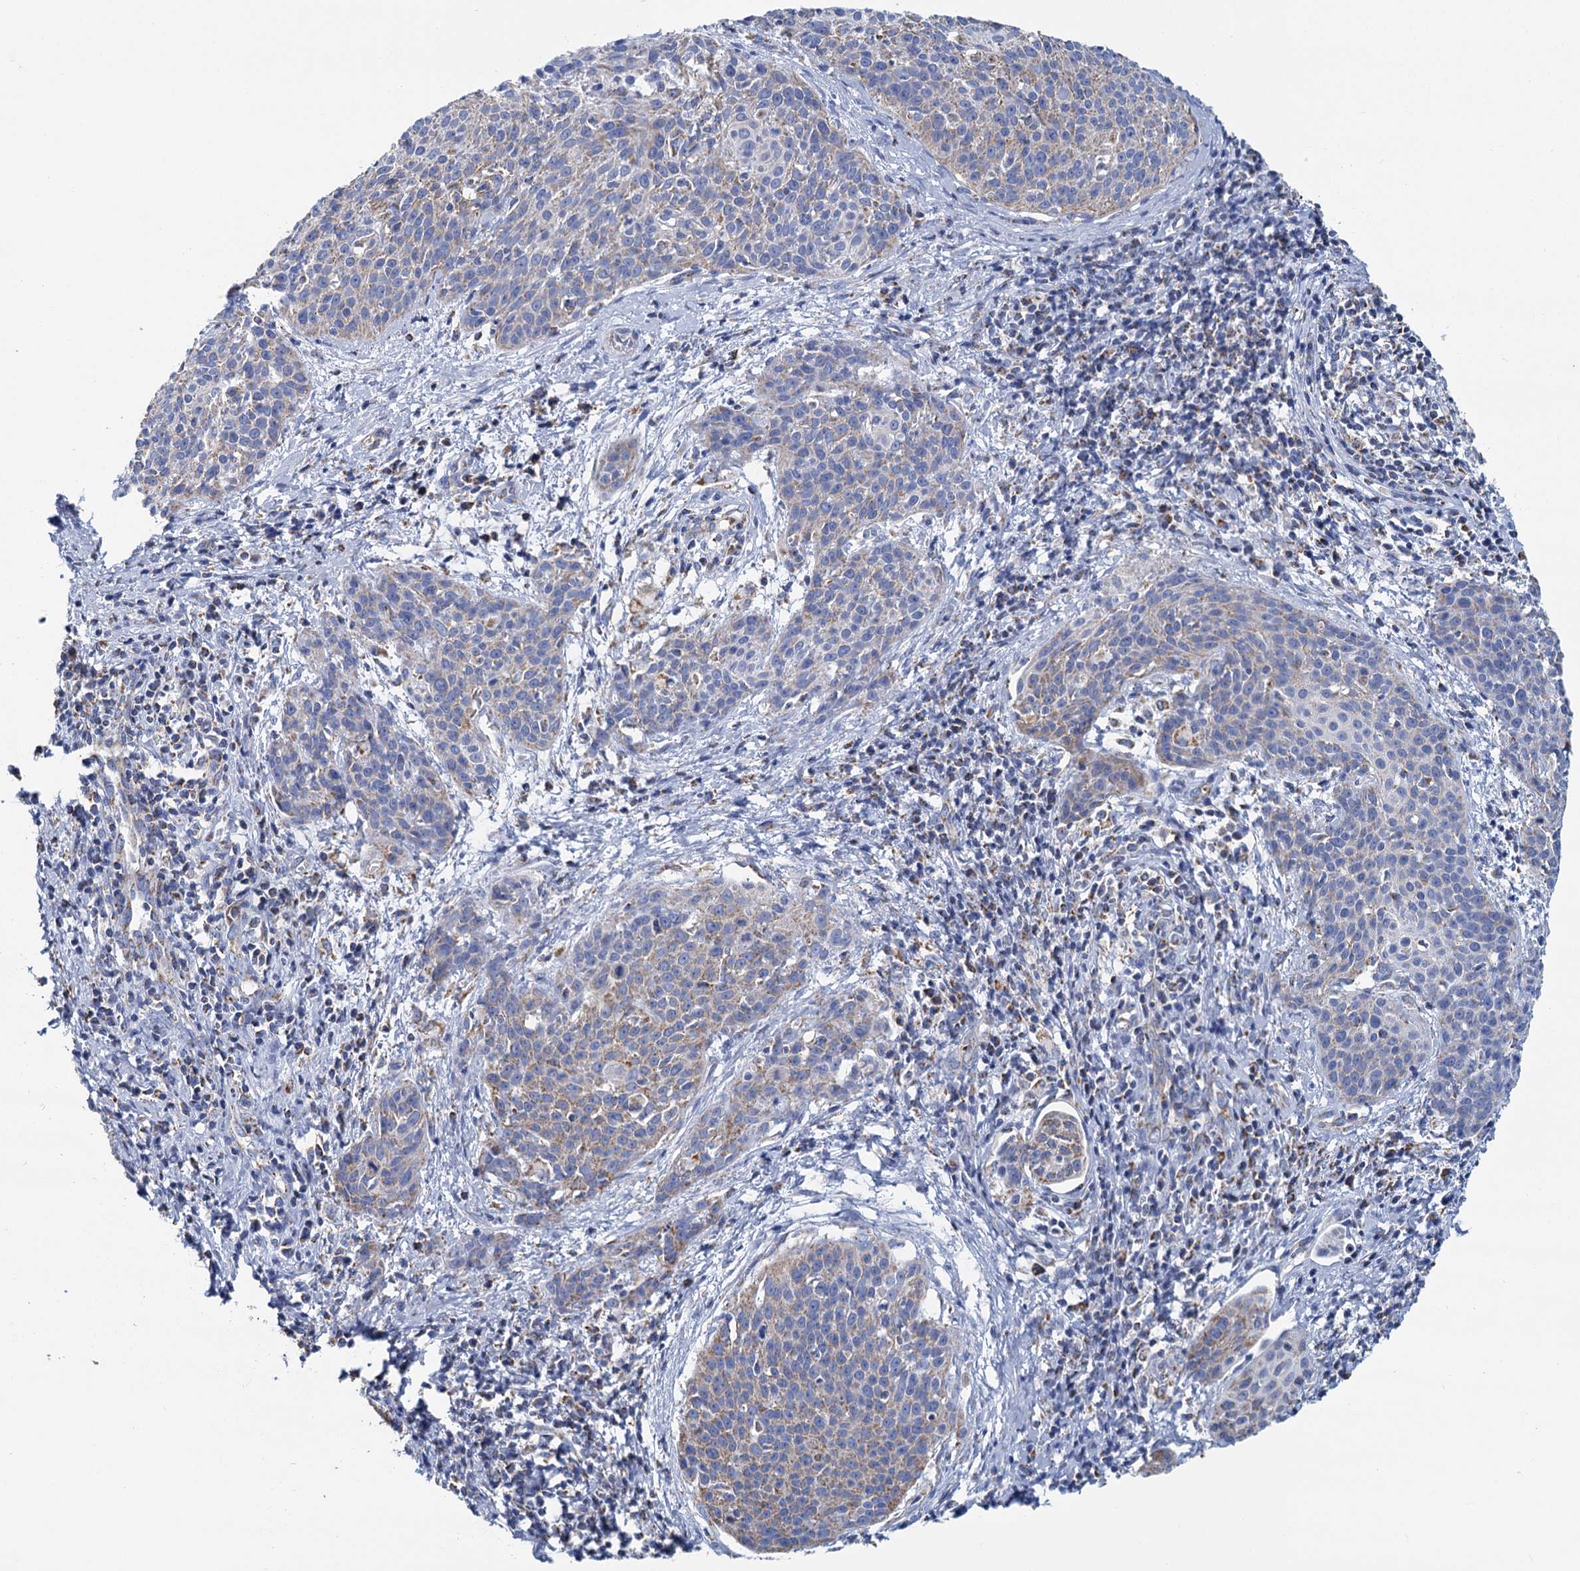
{"staining": {"intensity": "weak", "quantity": "25%-75%", "location": "cytoplasmic/membranous"}, "tissue": "cervical cancer", "cell_type": "Tumor cells", "image_type": "cancer", "snomed": [{"axis": "morphology", "description": "Squamous cell carcinoma, NOS"}, {"axis": "topography", "description": "Cervix"}], "caption": "Approximately 25%-75% of tumor cells in cervical squamous cell carcinoma show weak cytoplasmic/membranous protein positivity as visualized by brown immunohistochemical staining.", "gene": "CCP110", "patient": {"sex": "female", "age": 38}}